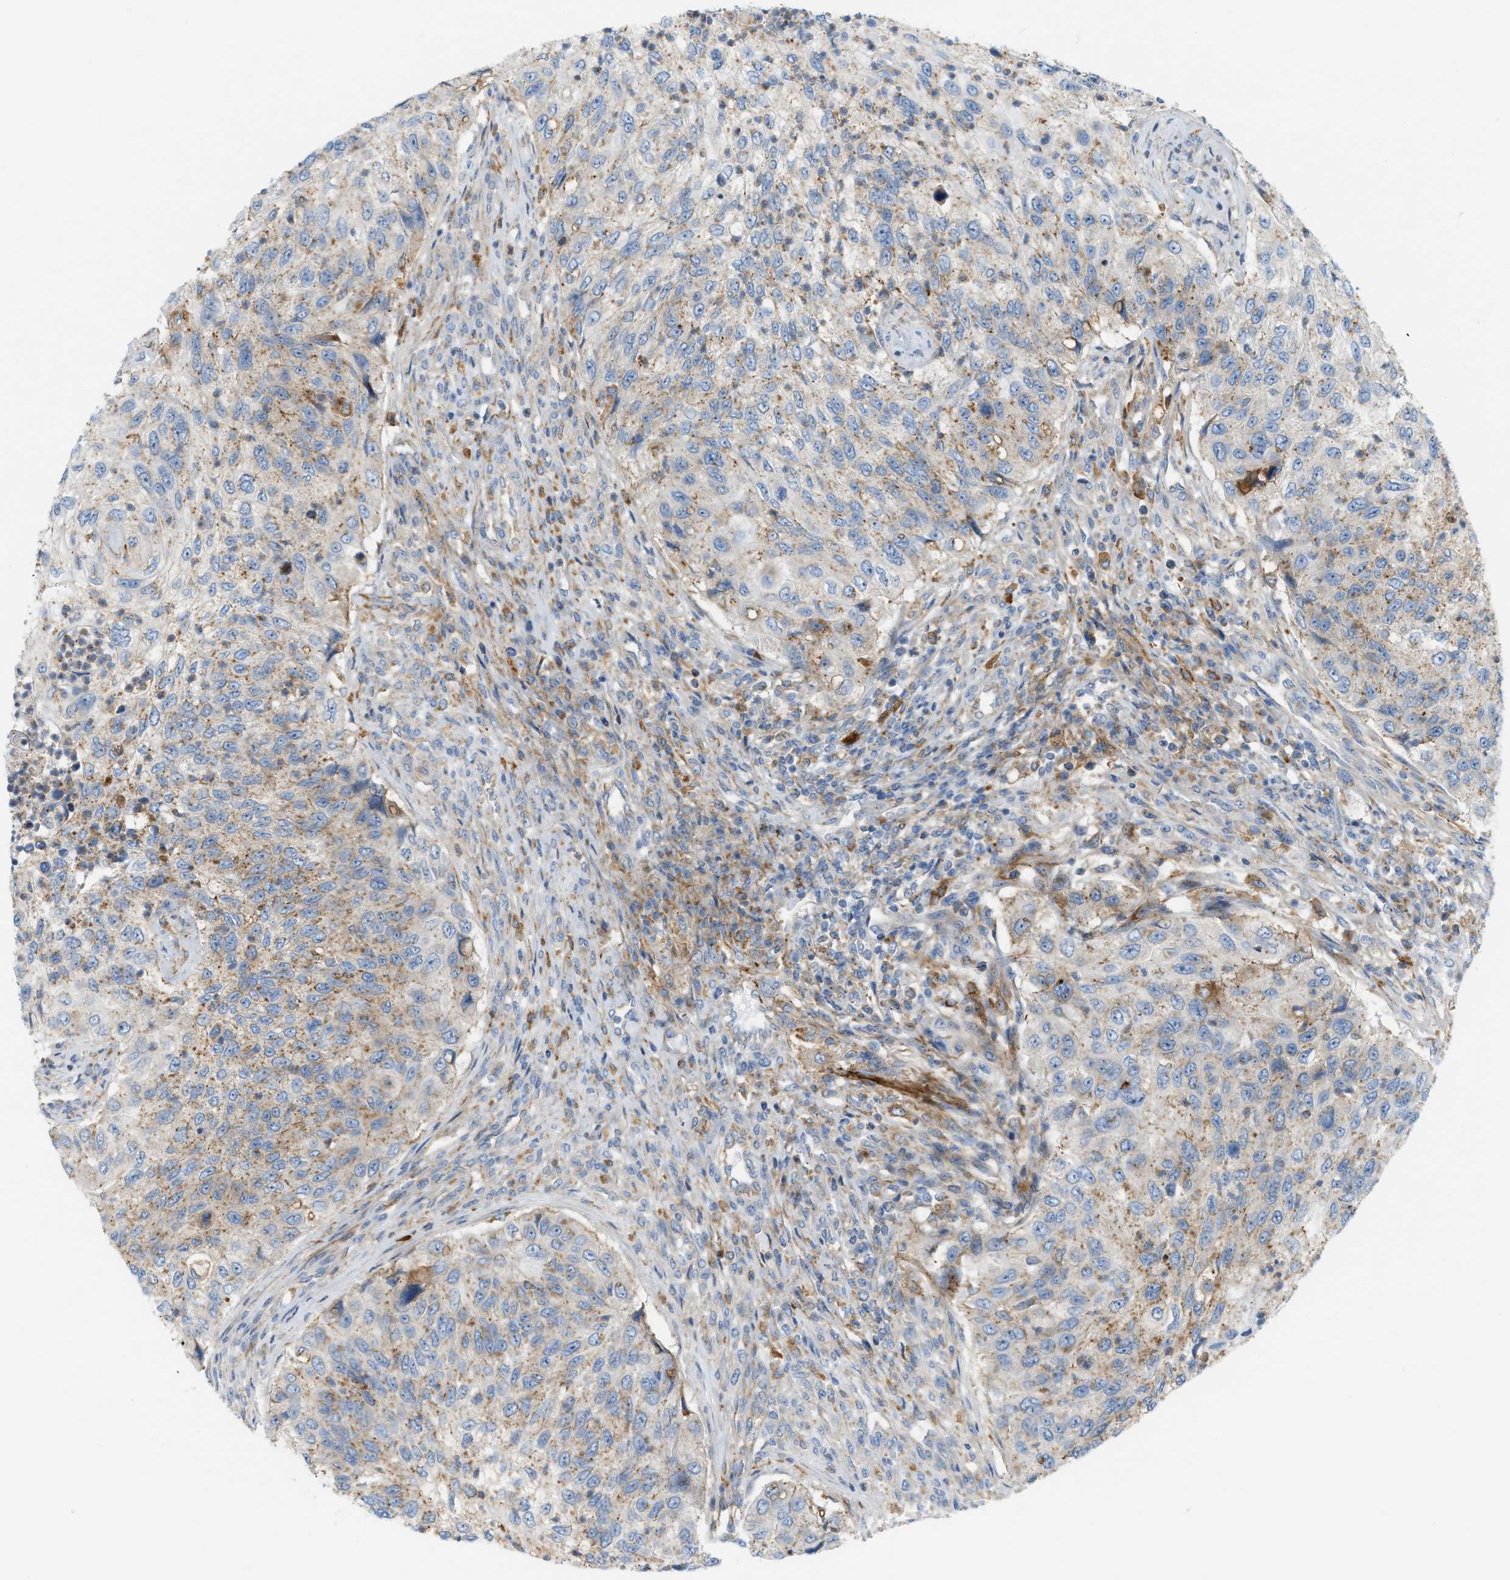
{"staining": {"intensity": "weak", "quantity": ">75%", "location": "cytoplasmic/membranous"}, "tissue": "urothelial cancer", "cell_type": "Tumor cells", "image_type": "cancer", "snomed": [{"axis": "morphology", "description": "Urothelial carcinoma, High grade"}, {"axis": "topography", "description": "Urinary bladder"}], "caption": "The histopathology image exhibits immunohistochemical staining of urothelial cancer. There is weak cytoplasmic/membranous positivity is identified in approximately >75% of tumor cells.", "gene": "LMBRD1", "patient": {"sex": "female", "age": 60}}